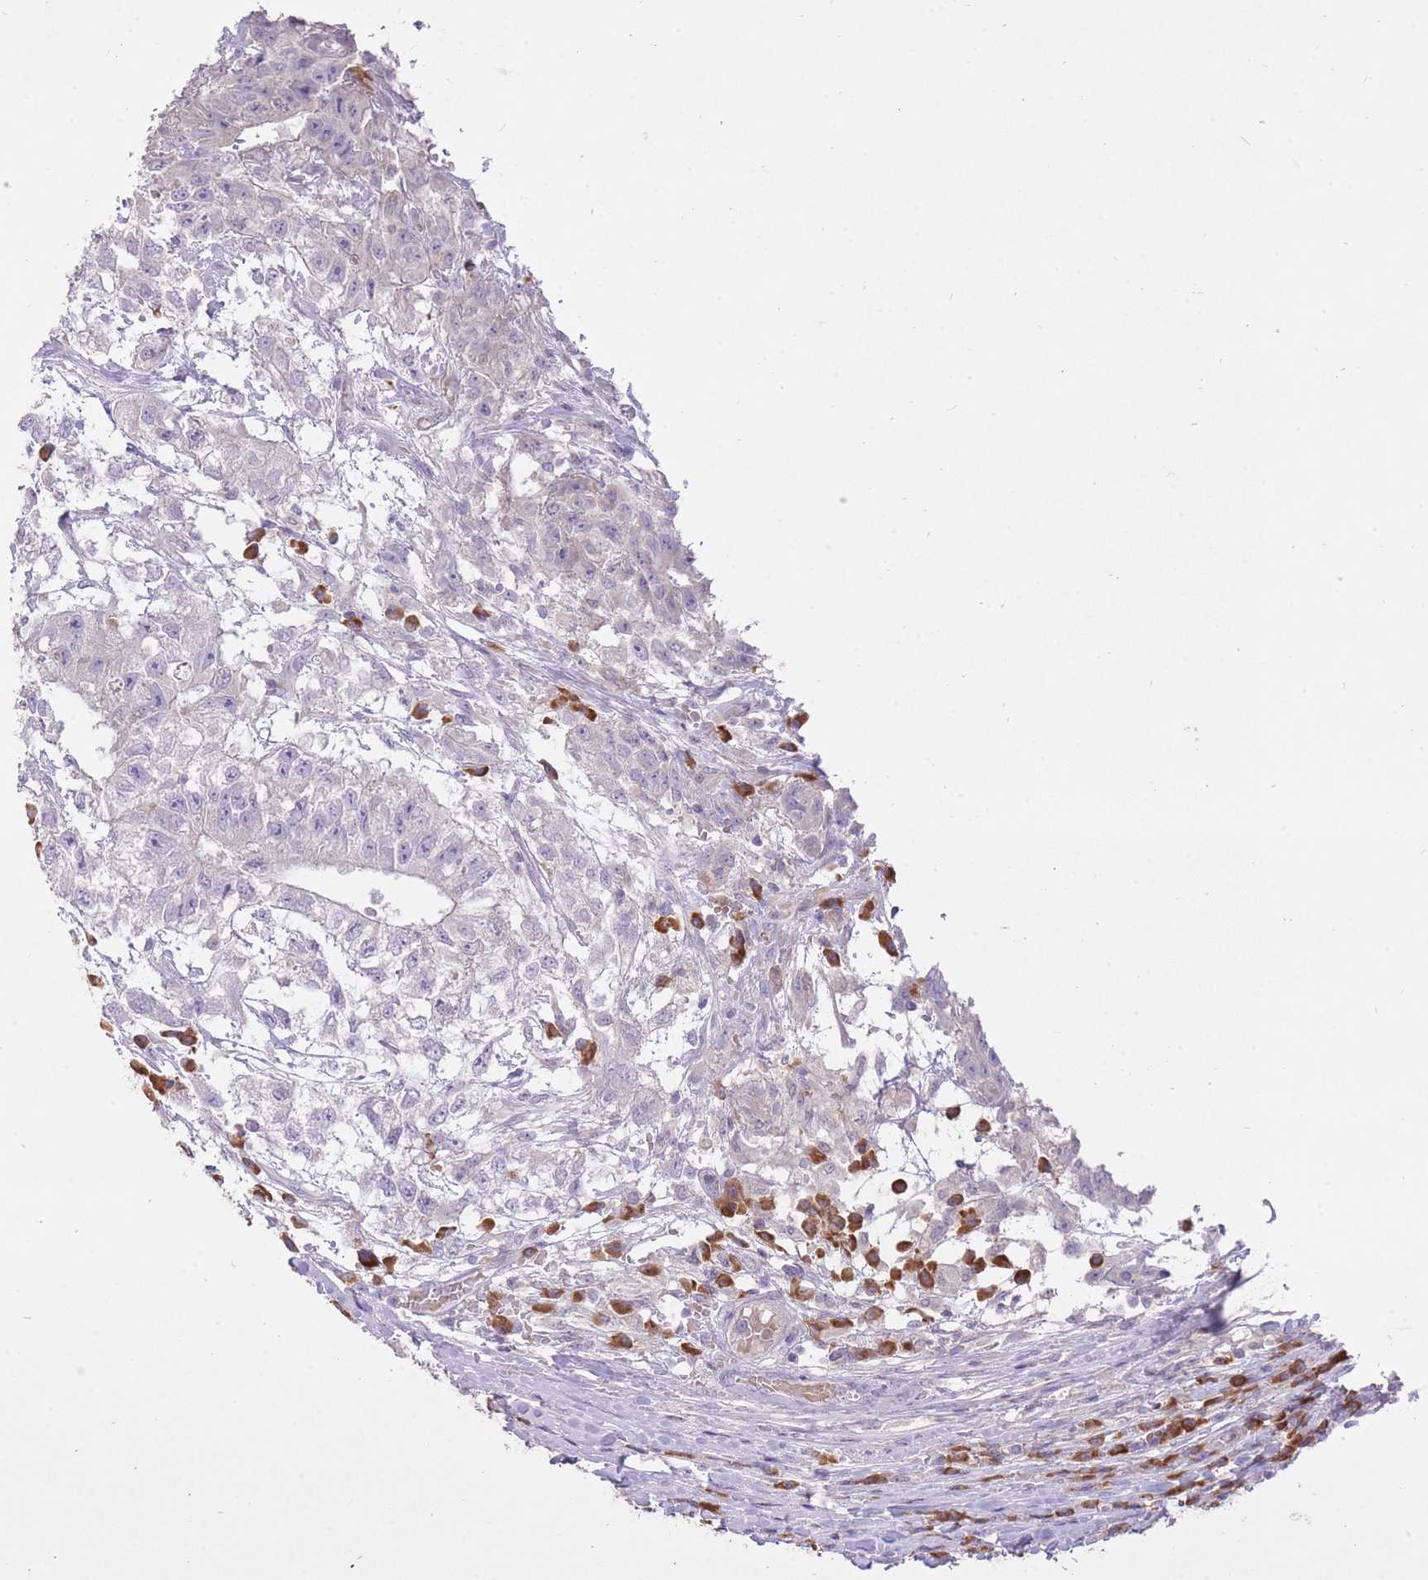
{"staining": {"intensity": "negative", "quantity": "none", "location": "none"}, "tissue": "testis cancer", "cell_type": "Tumor cells", "image_type": "cancer", "snomed": [{"axis": "morphology", "description": "Seminoma, NOS"}, {"axis": "morphology", "description": "Carcinoma, Embryonal, NOS"}, {"axis": "topography", "description": "Testis"}], "caption": "Immunohistochemical staining of human testis embryonal carcinoma demonstrates no significant positivity in tumor cells.", "gene": "FRG2C", "patient": {"sex": "male", "age": 41}}